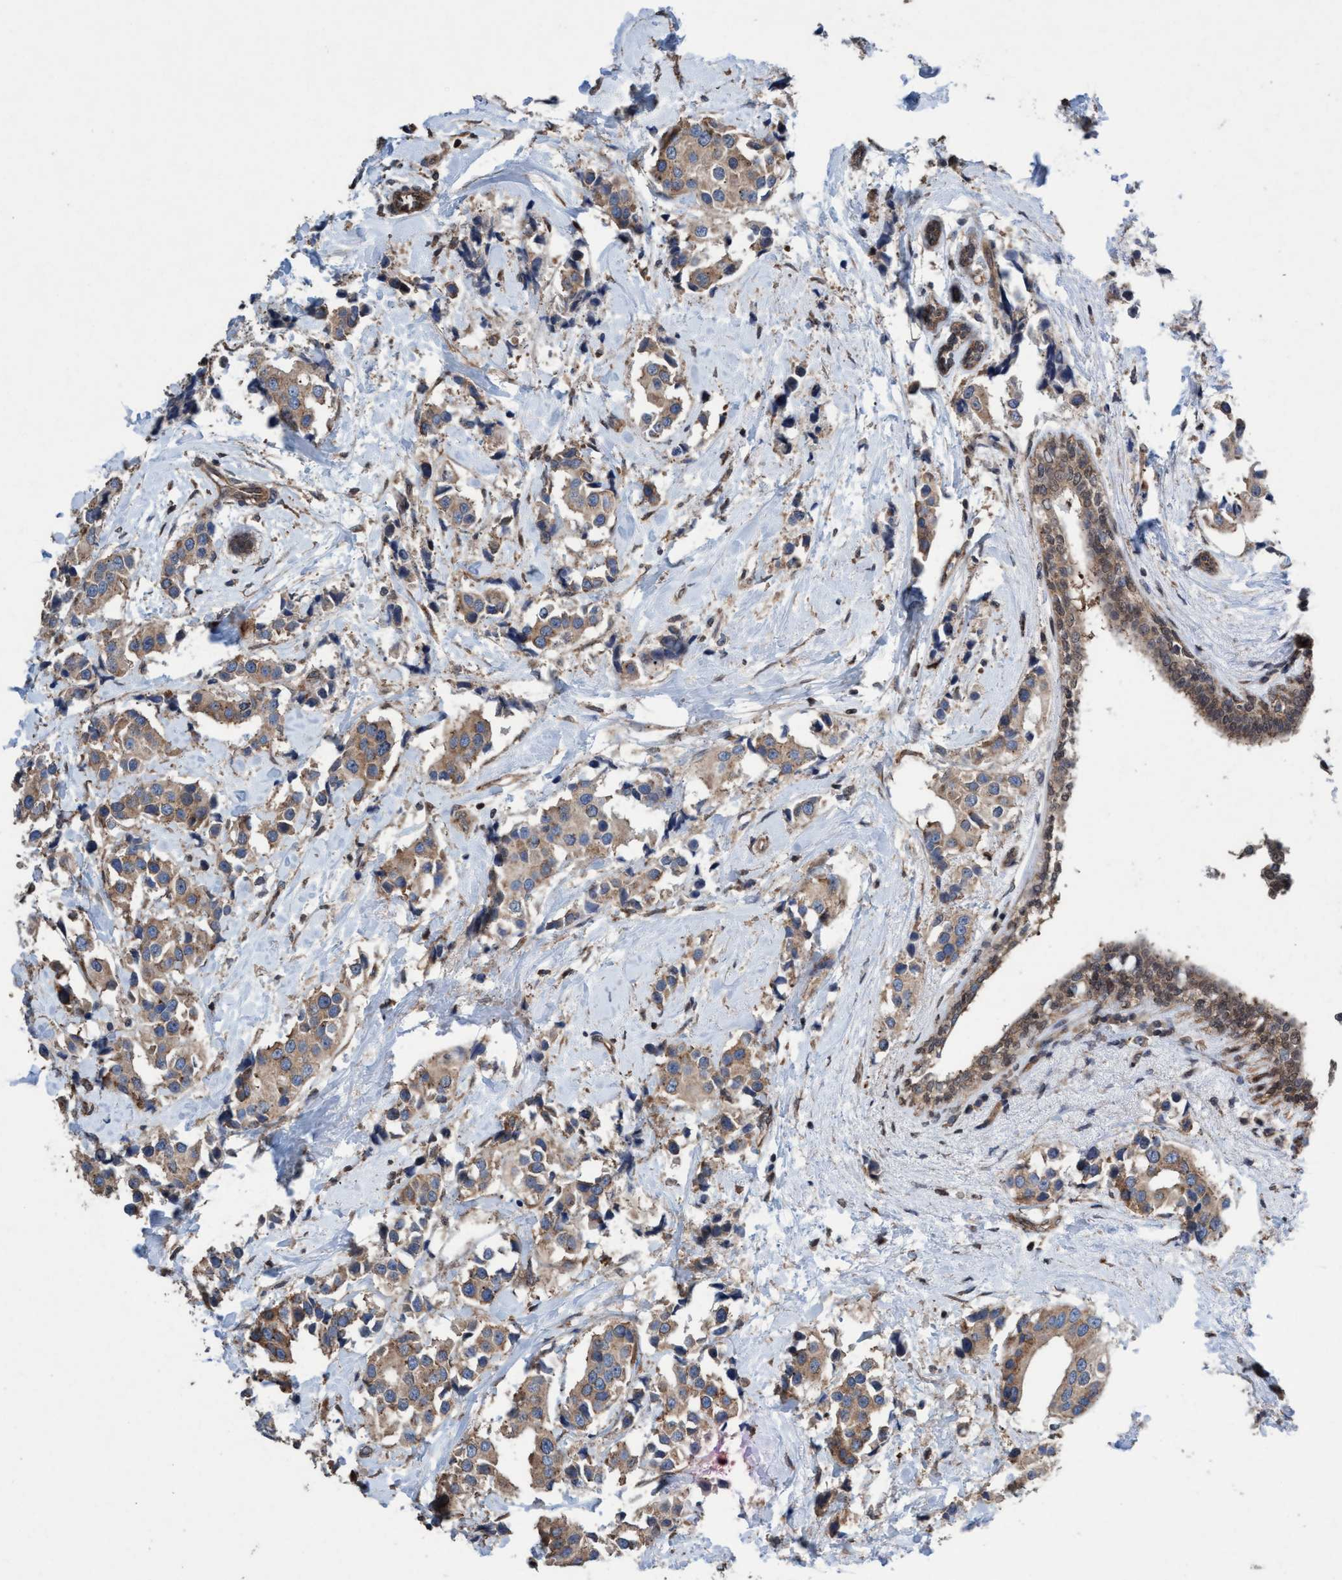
{"staining": {"intensity": "weak", "quantity": ">75%", "location": "cytoplasmic/membranous"}, "tissue": "breast cancer", "cell_type": "Tumor cells", "image_type": "cancer", "snomed": [{"axis": "morphology", "description": "Normal tissue, NOS"}, {"axis": "morphology", "description": "Duct carcinoma"}, {"axis": "topography", "description": "Breast"}], "caption": "Immunohistochemical staining of breast cancer (invasive ductal carcinoma) exhibits weak cytoplasmic/membranous protein positivity in approximately >75% of tumor cells.", "gene": "METAP2", "patient": {"sex": "female", "age": 39}}